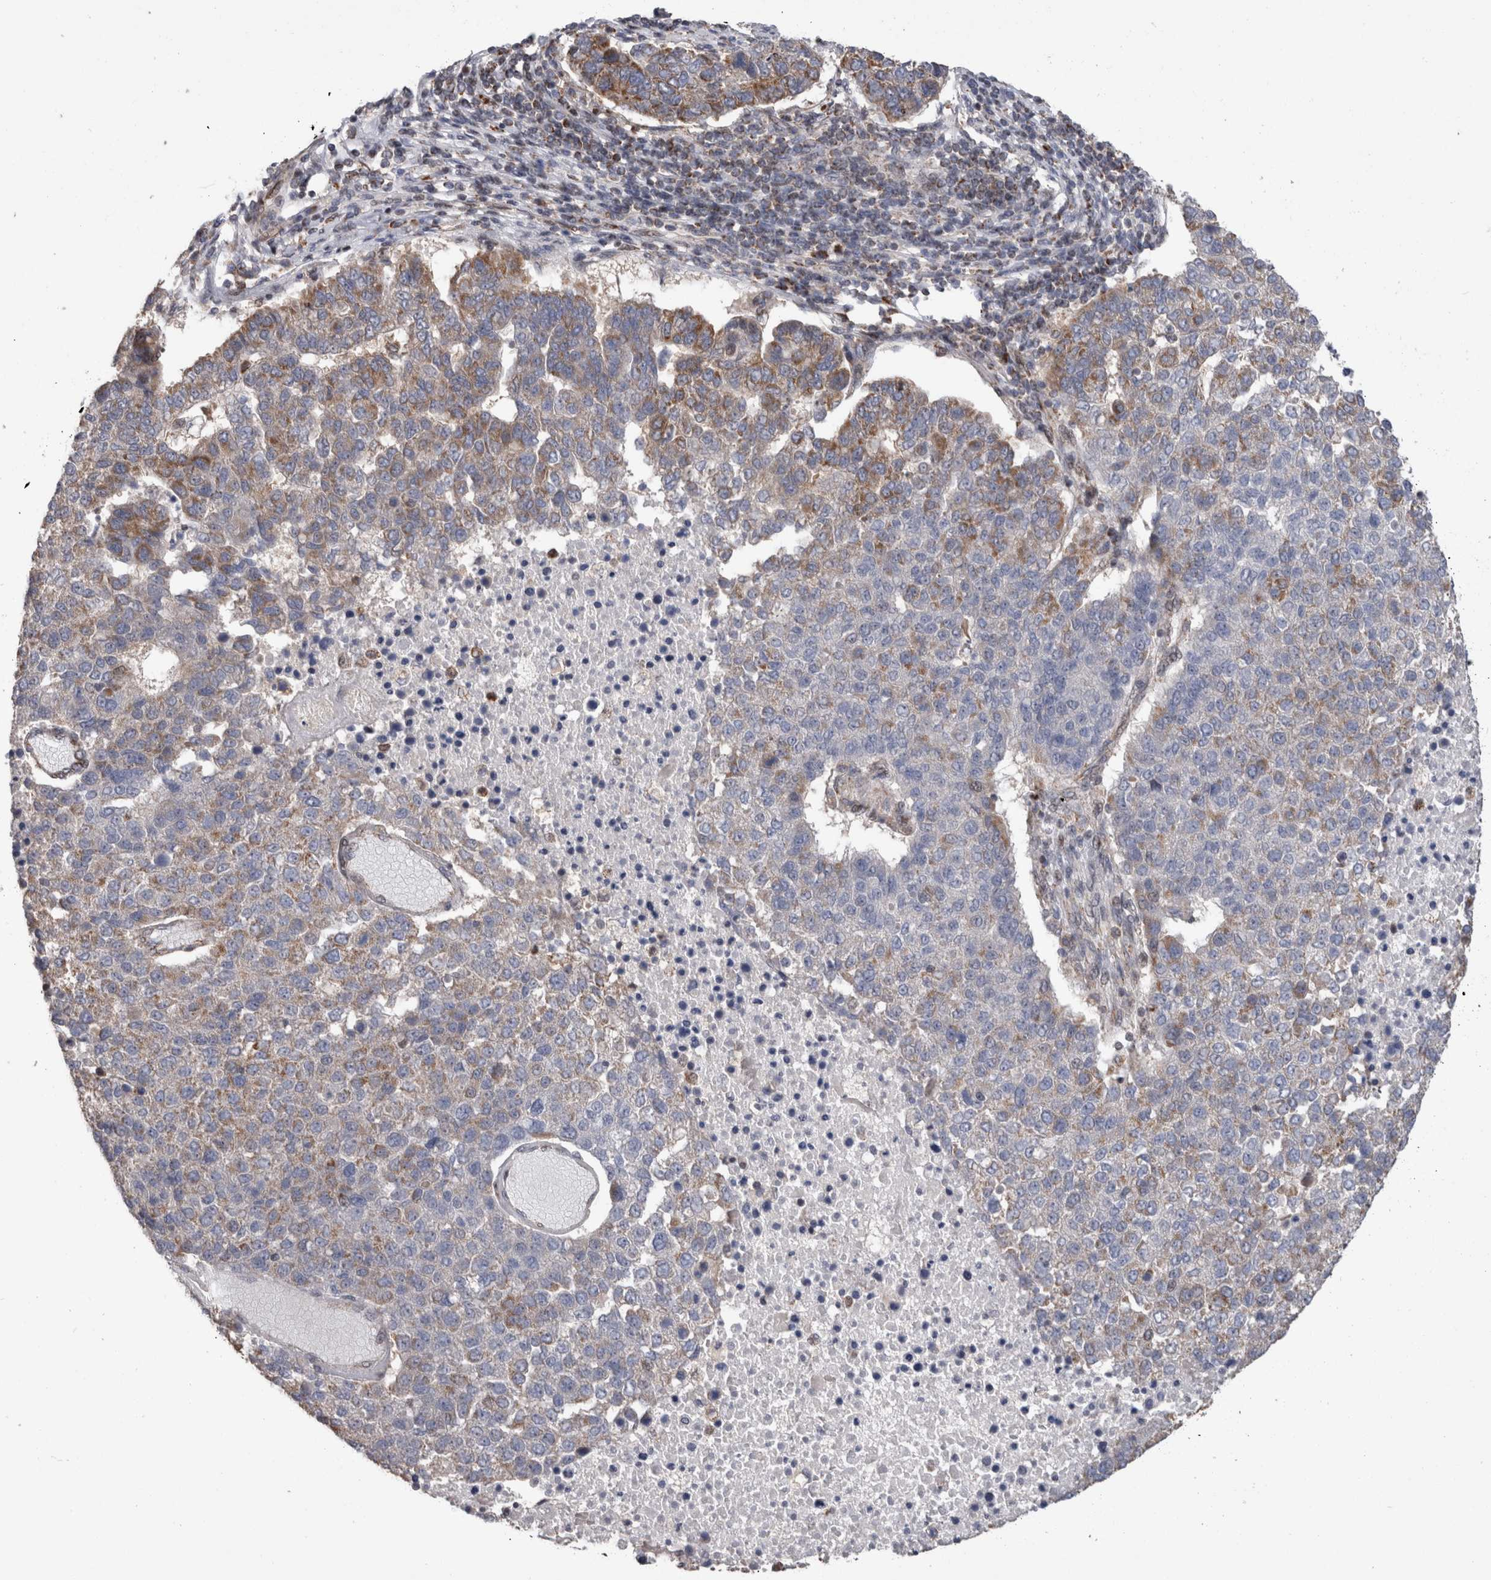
{"staining": {"intensity": "moderate", "quantity": "<25%", "location": "cytoplasmic/membranous"}, "tissue": "pancreatic cancer", "cell_type": "Tumor cells", "image_type": "cancer", "snomed": [{"axis": "morphology", "description": "Adenocarcinoma, NOS"}, {"axis": "topography", "description": "Pancreas"}], "caption": "Moderate cytoplasmic/membranous staining for a protein is identified in about <25% of tumor cells of pancreatic cancer (adenocarcinoma) using immunohistochemistry.", "gene": "MRPL37", "patient": {"sex": "female", "age": 61}}